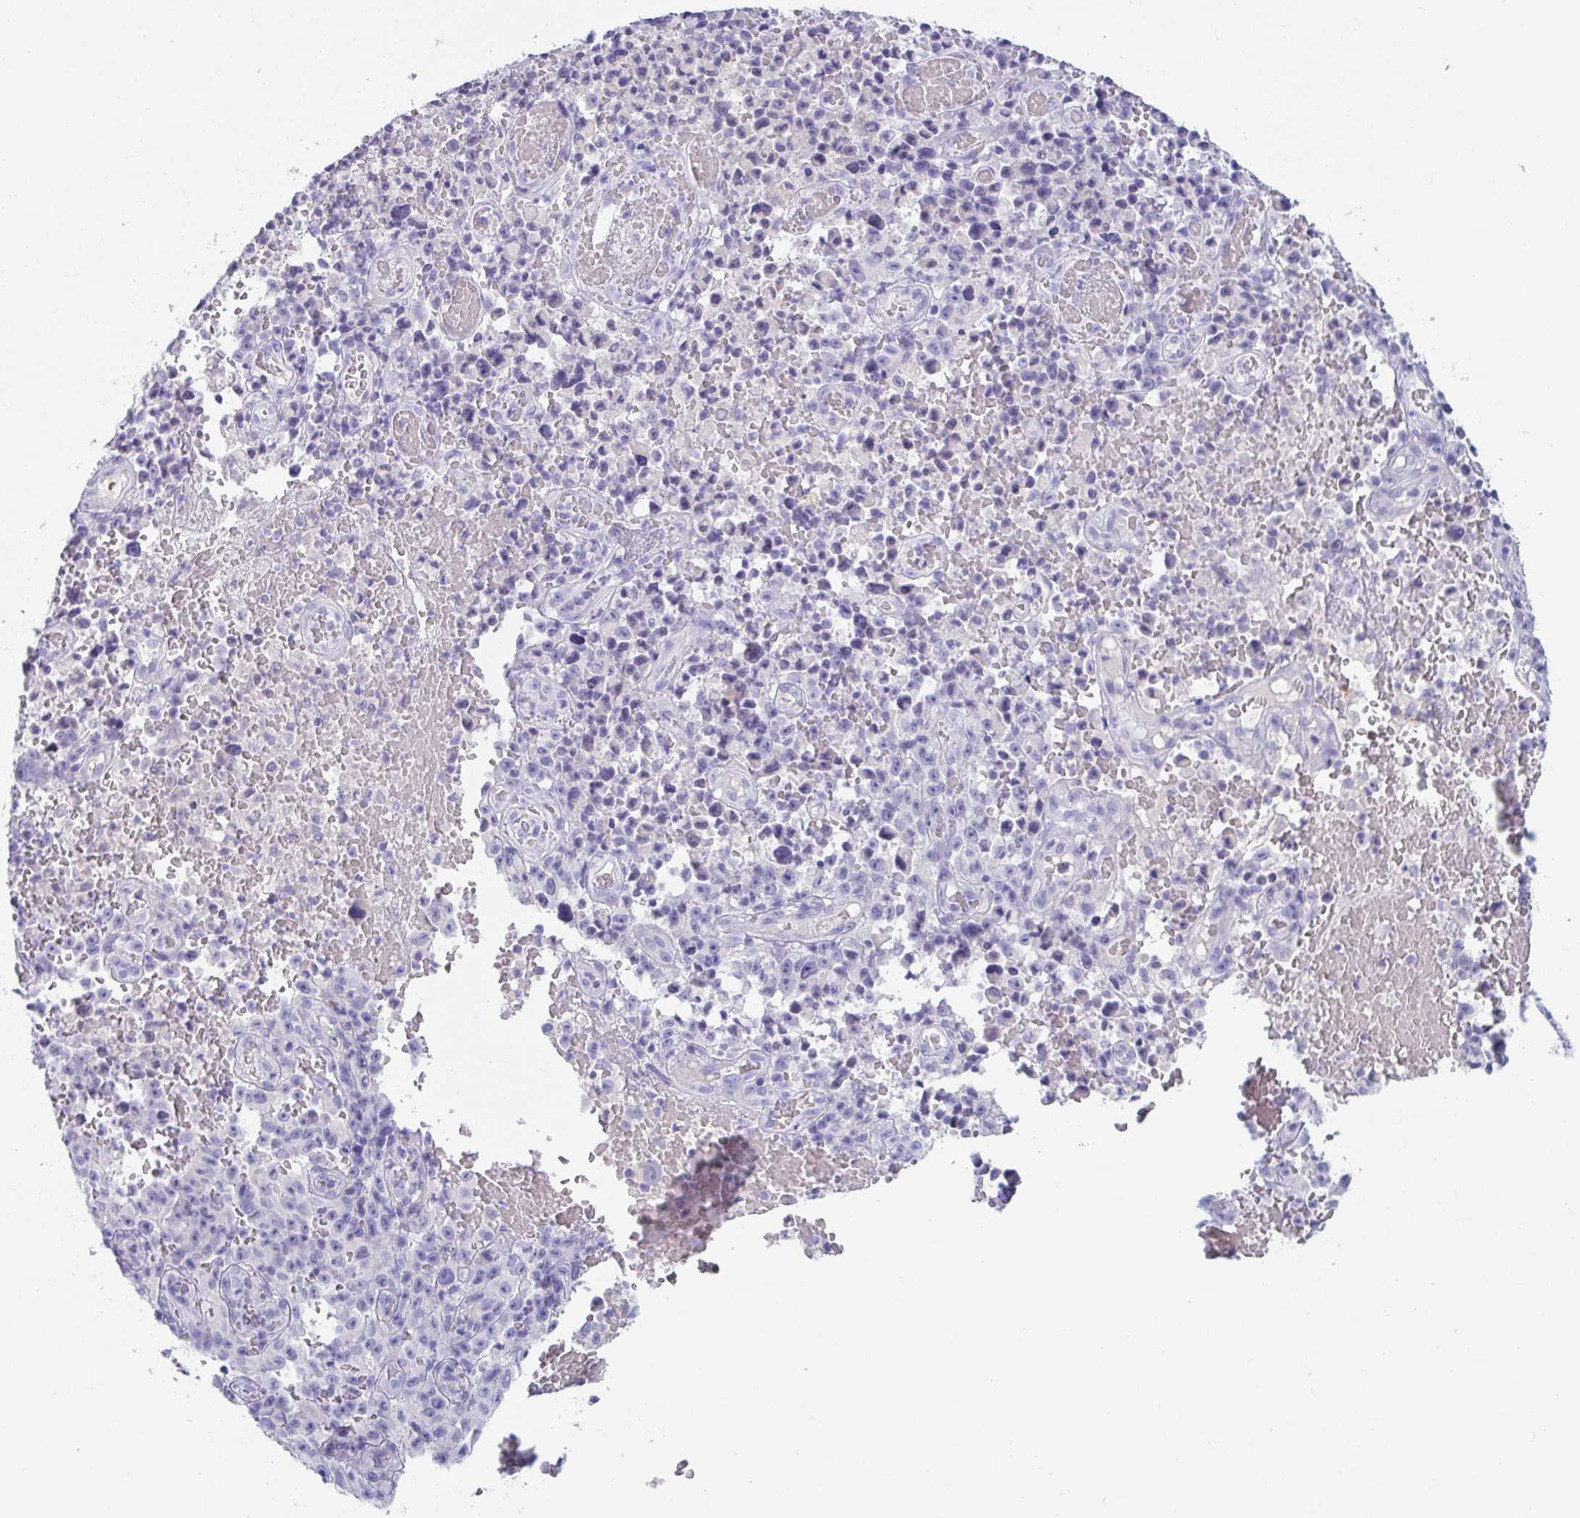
{"staining": {"intensity": "negative", "quantity": "none", "location": "none"}, "tissue": "melanoma", "cell_type": "Tumor cells", "image_type": "cancer", "snomed": [{"axis": "morphology", "description": "Malignant melanoma, NOS"}, {"axis": "topography", "description": "Skin"}], "caption": "DAB (3,3'-diaminobenzidine) immunohistochemical staining of melanoma demonstrates no significant expression in tumor cells.", "gene": "PLA2G1B", "patient": {"sex": "female", "age": 82}}